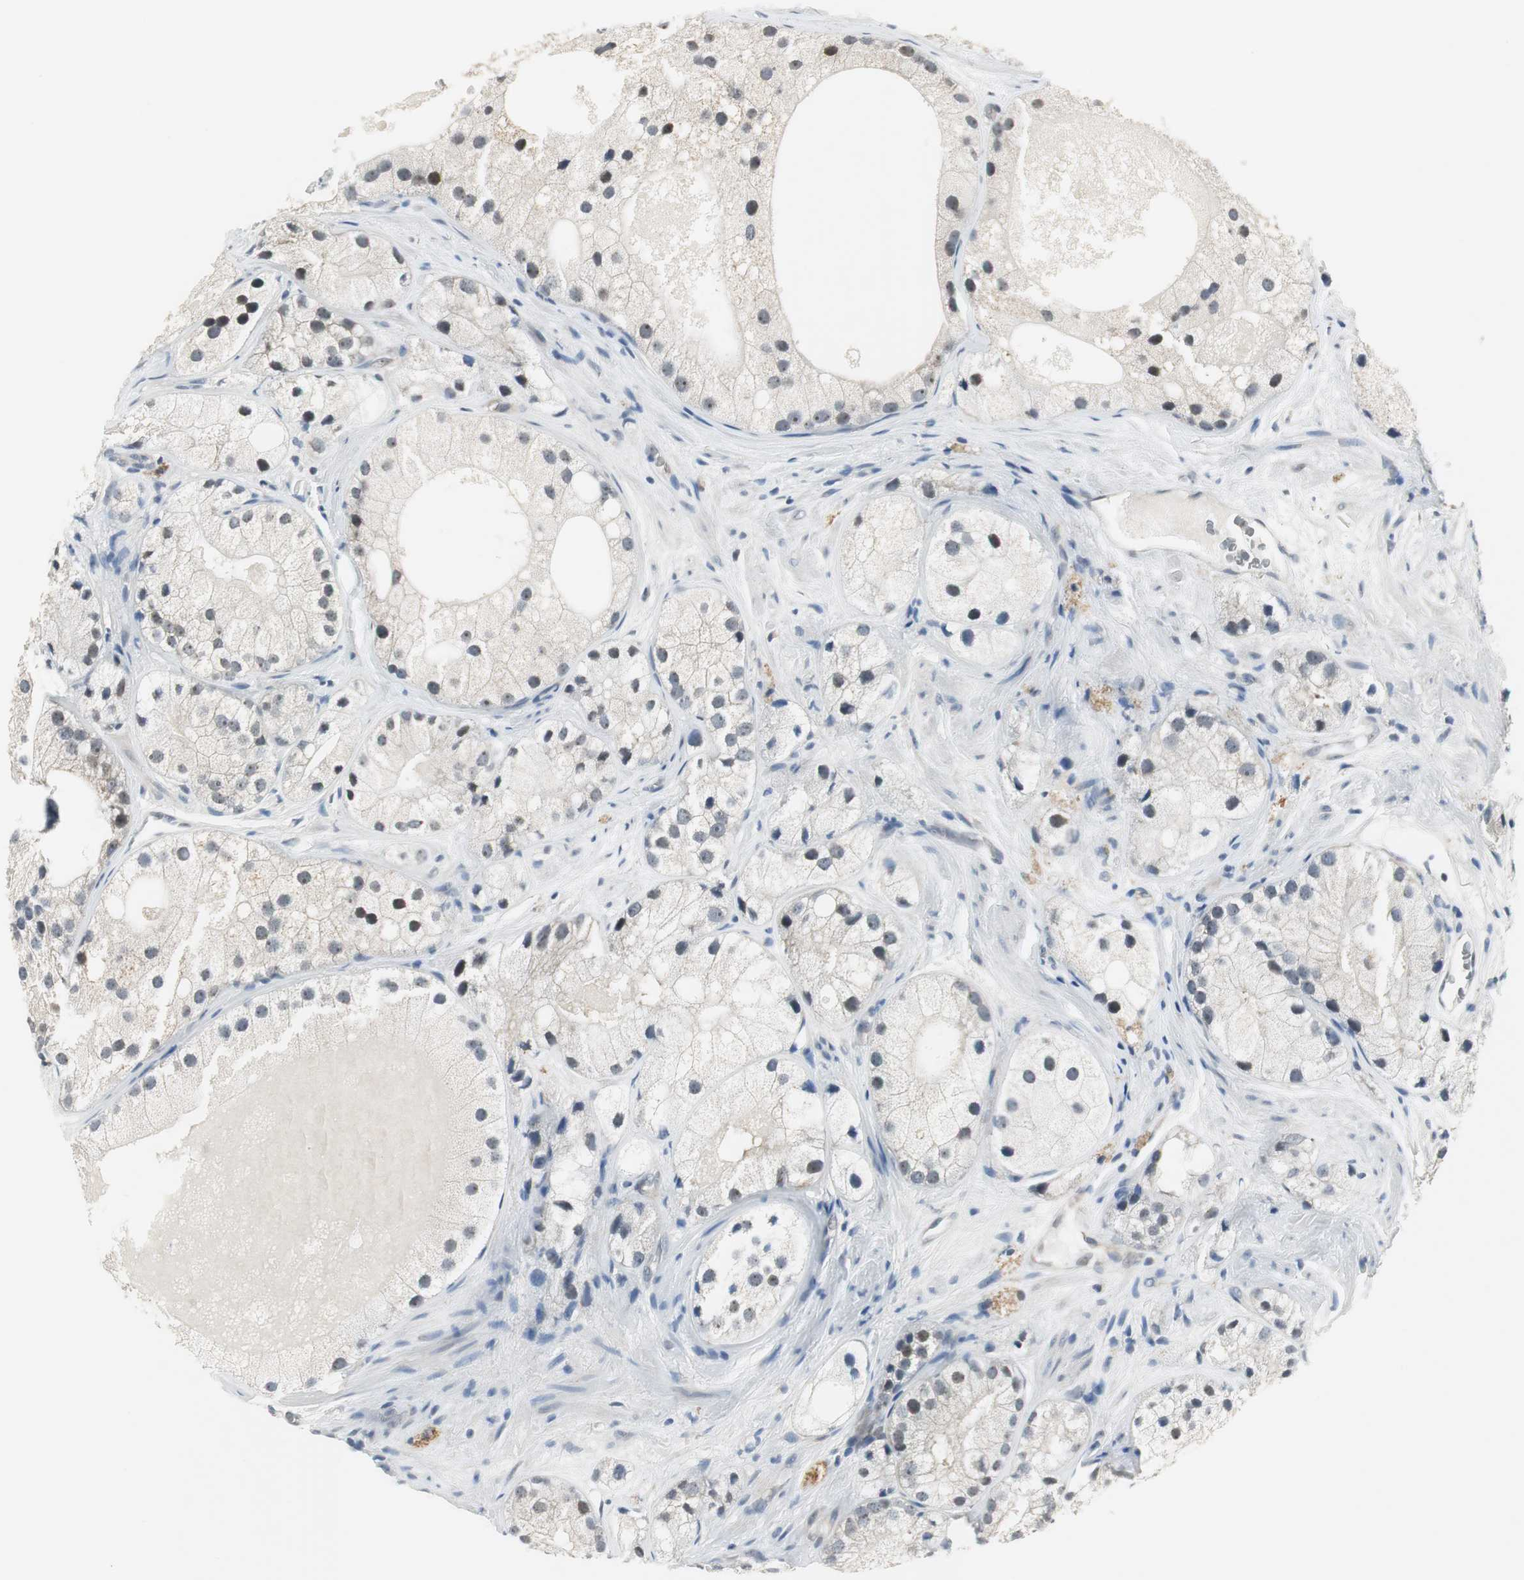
{"staining": {"intensity": "weak", "quantity": "<25%", "location": "cytoplasmic/membranous"}, "tissue": "prostate cancer", "cell_type": "Tumor cells", "image_type": "cancer", "snomed": [{"axis": "morphology", "description": "Adenocarcinoma, Low grade"}, {"axis": "topography", "description": "Prostate"}], "caption": "The immunohistochemistry micrograph has no significant positivity in tumor cells of prostate cancer (adenocarcinoma (low-grade)) tissue. (DAB (3,3'-diaminobenzidine) IHC visualized using brightfield microscopy, high magnification).", "gene": "CCT5", "patient": {"sex": "male", "age": 69}}